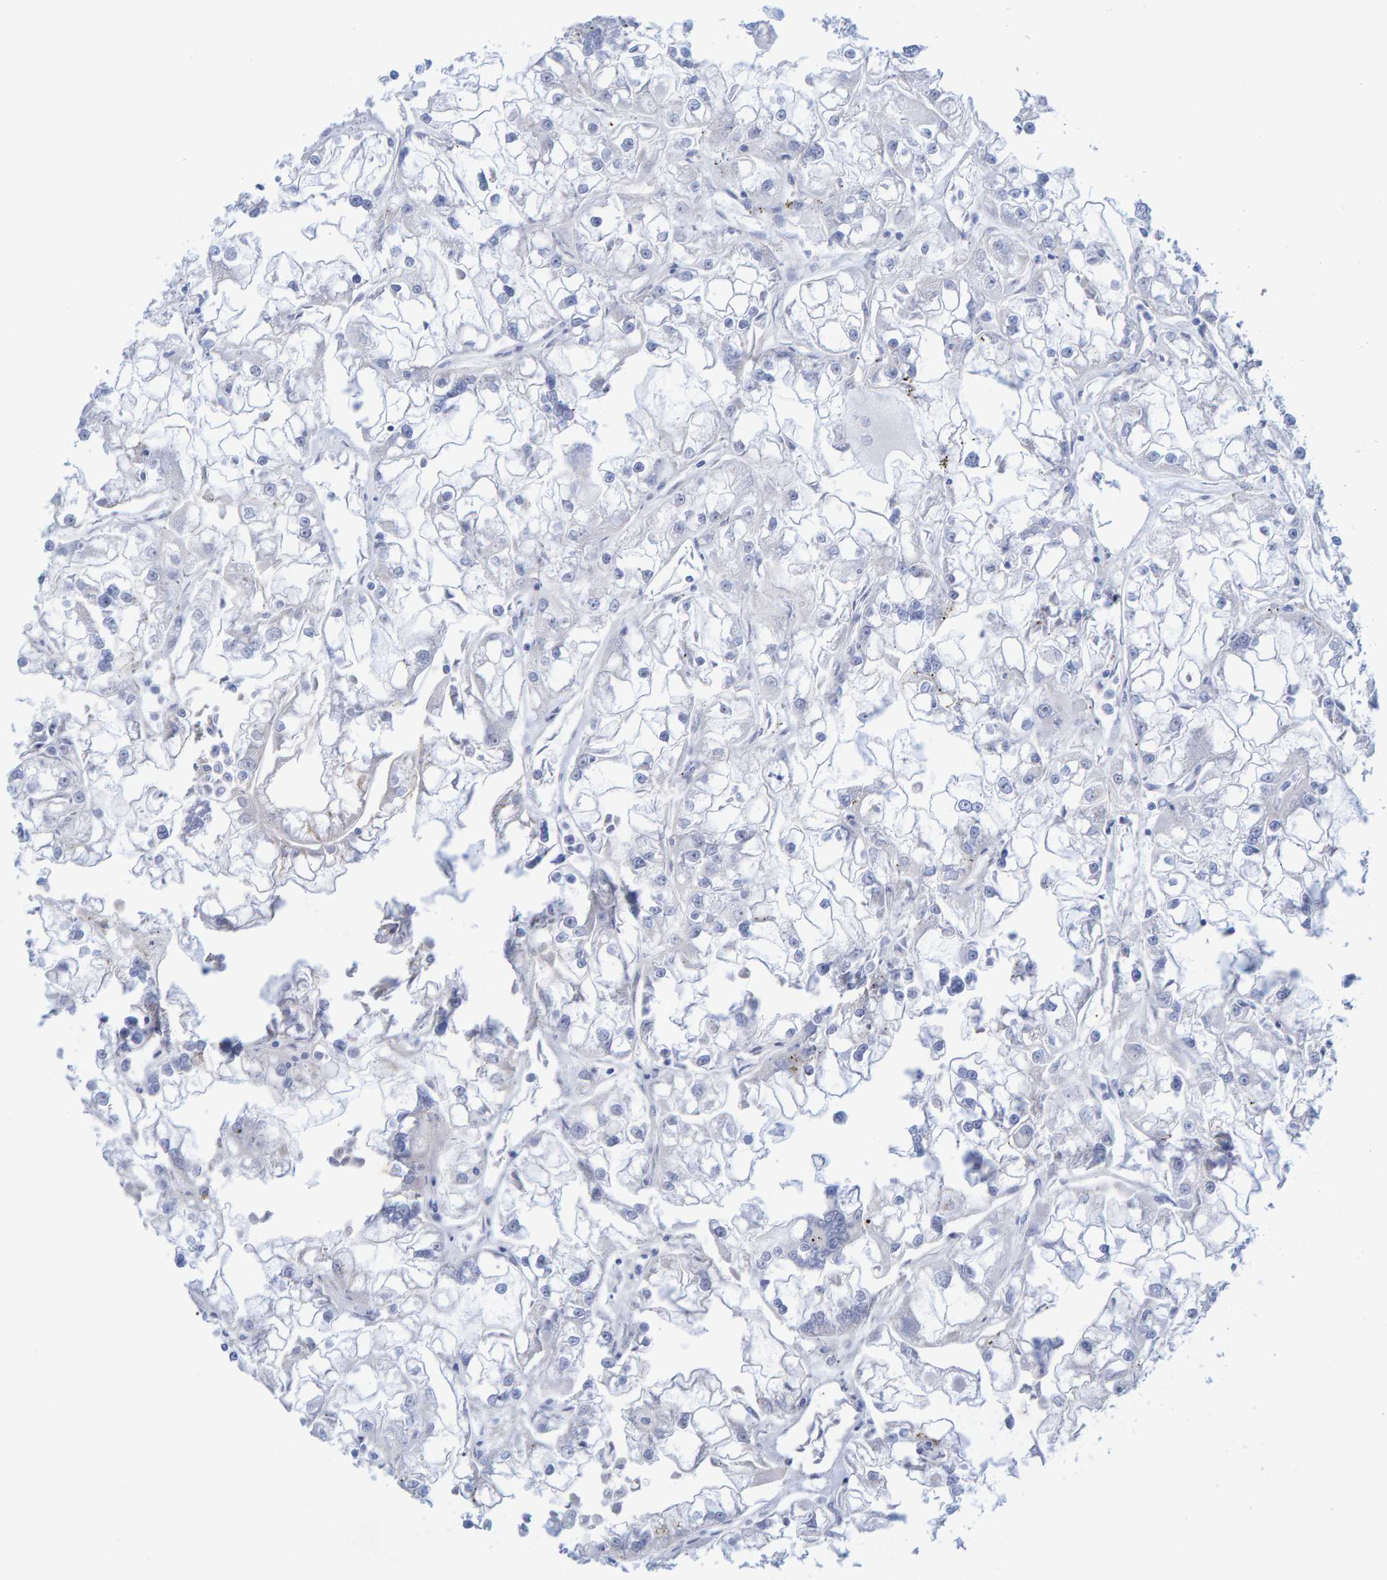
{"staining": {"intensity": "negative", "quantity": "none", "location": "none"}, "tissue": "renal cancer", "cell_type": "Tumor cells", "image_type": "cancer", "snomed": [{"axis": "morphology", "description": "Adenocarcinoma, NOS"}, {"axis": "topography", "description": "Kidney"}], "caption": "DAB (3,3'-diaminobenzidine) immunohistochemical staining of renal cancer shows no significant positivity in tumor cells.", "gene": "JAKMIP3", "patient": {"sex": "female", "age": 52}}